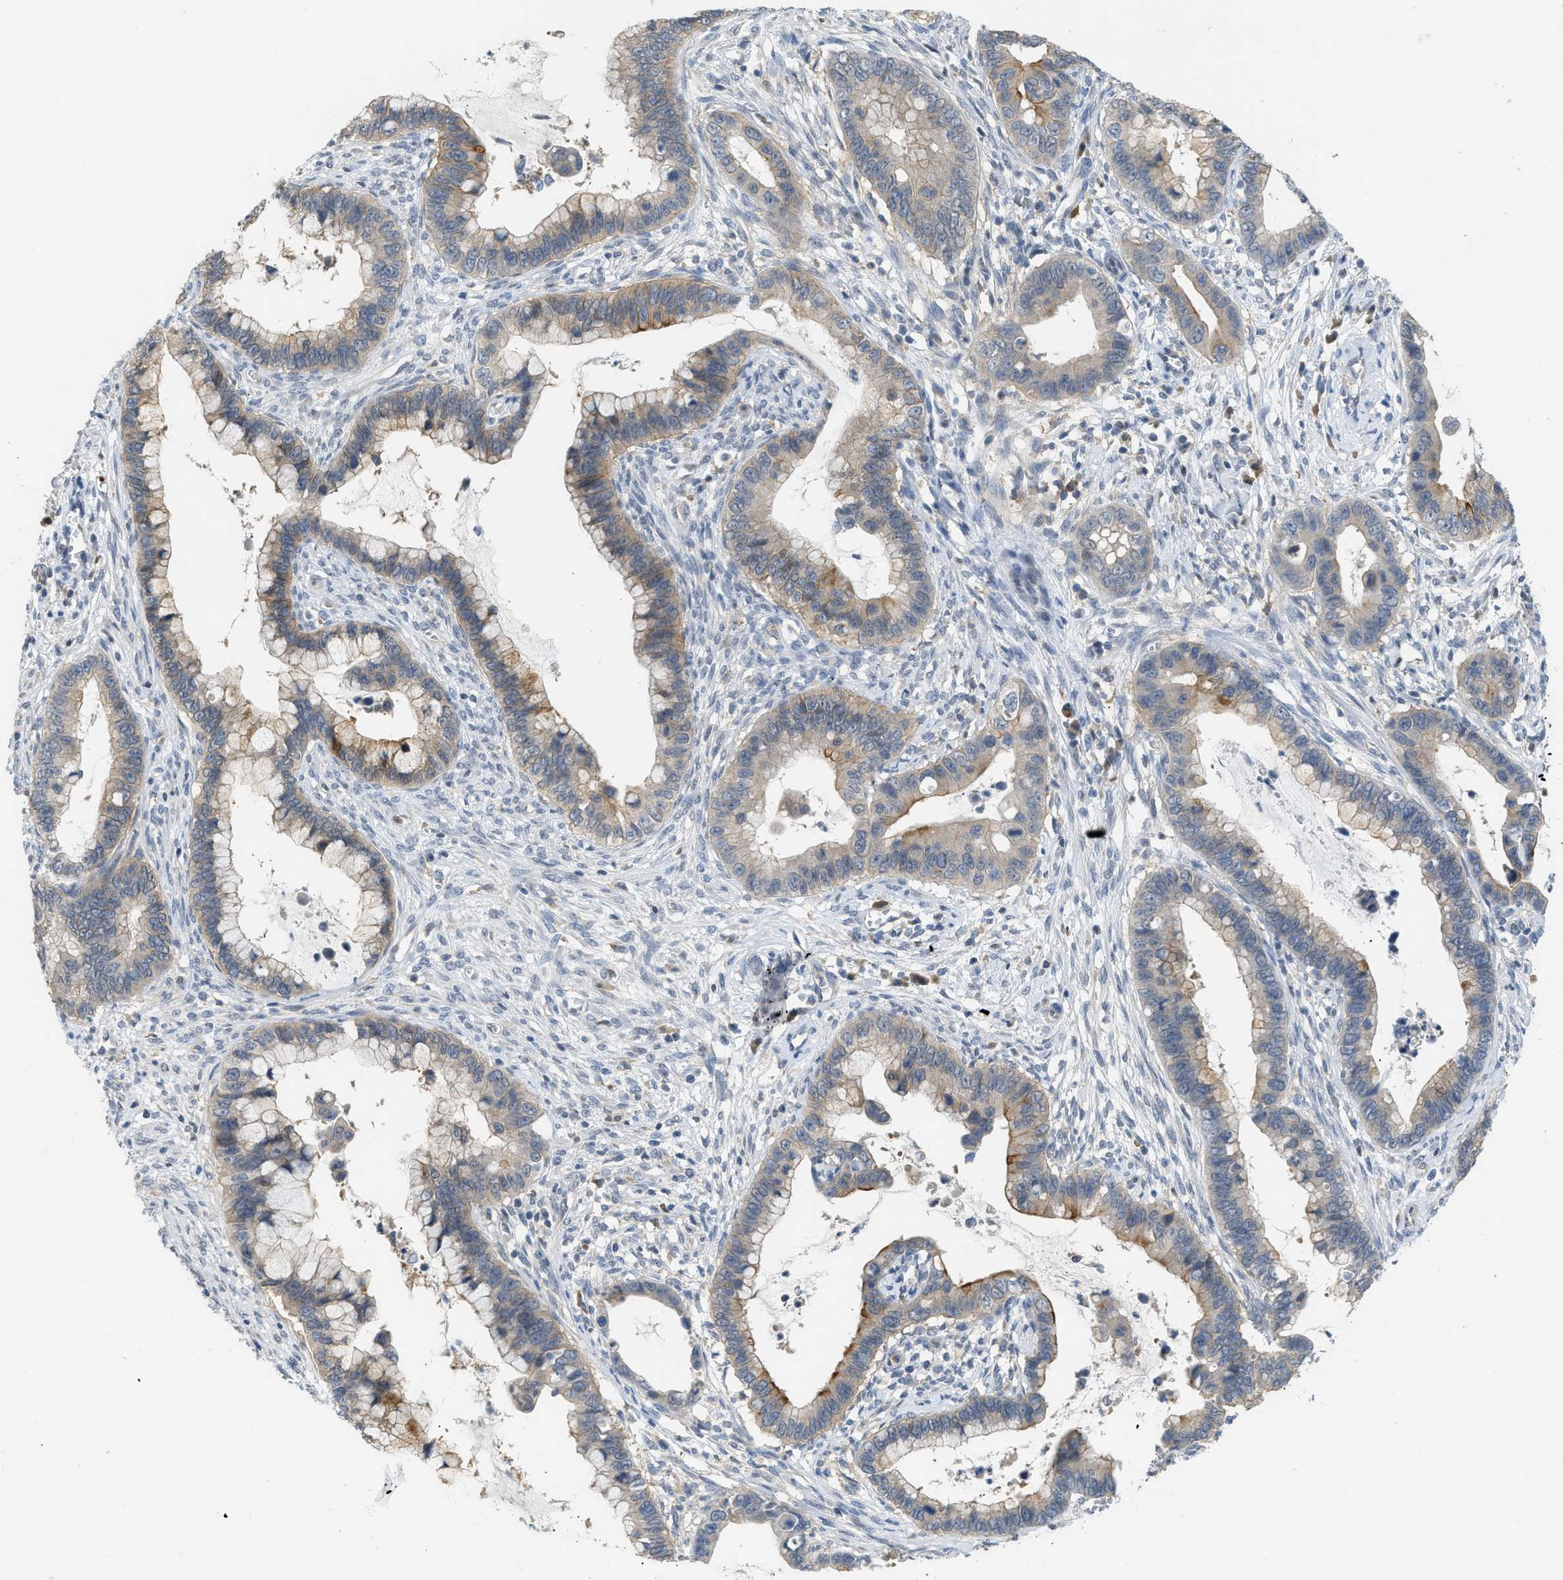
{"staining": {"intensity": "moderate", "quantity": "<25%", "location": "cytoplasmic/membranous"}, "tissue": "cervical cancer", "cell_type": "Tumor cells", "image_type": "cancer", "snomed": [{"axis": "morphology", "description": "Adenocarcinoma, NOS"}, {"axis": "topography", "description": "Cervix"}], "caption": "Immunohistochemistry of human cervical adenocarcinoma shows low levels of moderate cytoplasmic/membranous positivity in about <25% of tumor cells.", "gene": "RHBDF2", "patient": {"sex": "female", "age": 44}}